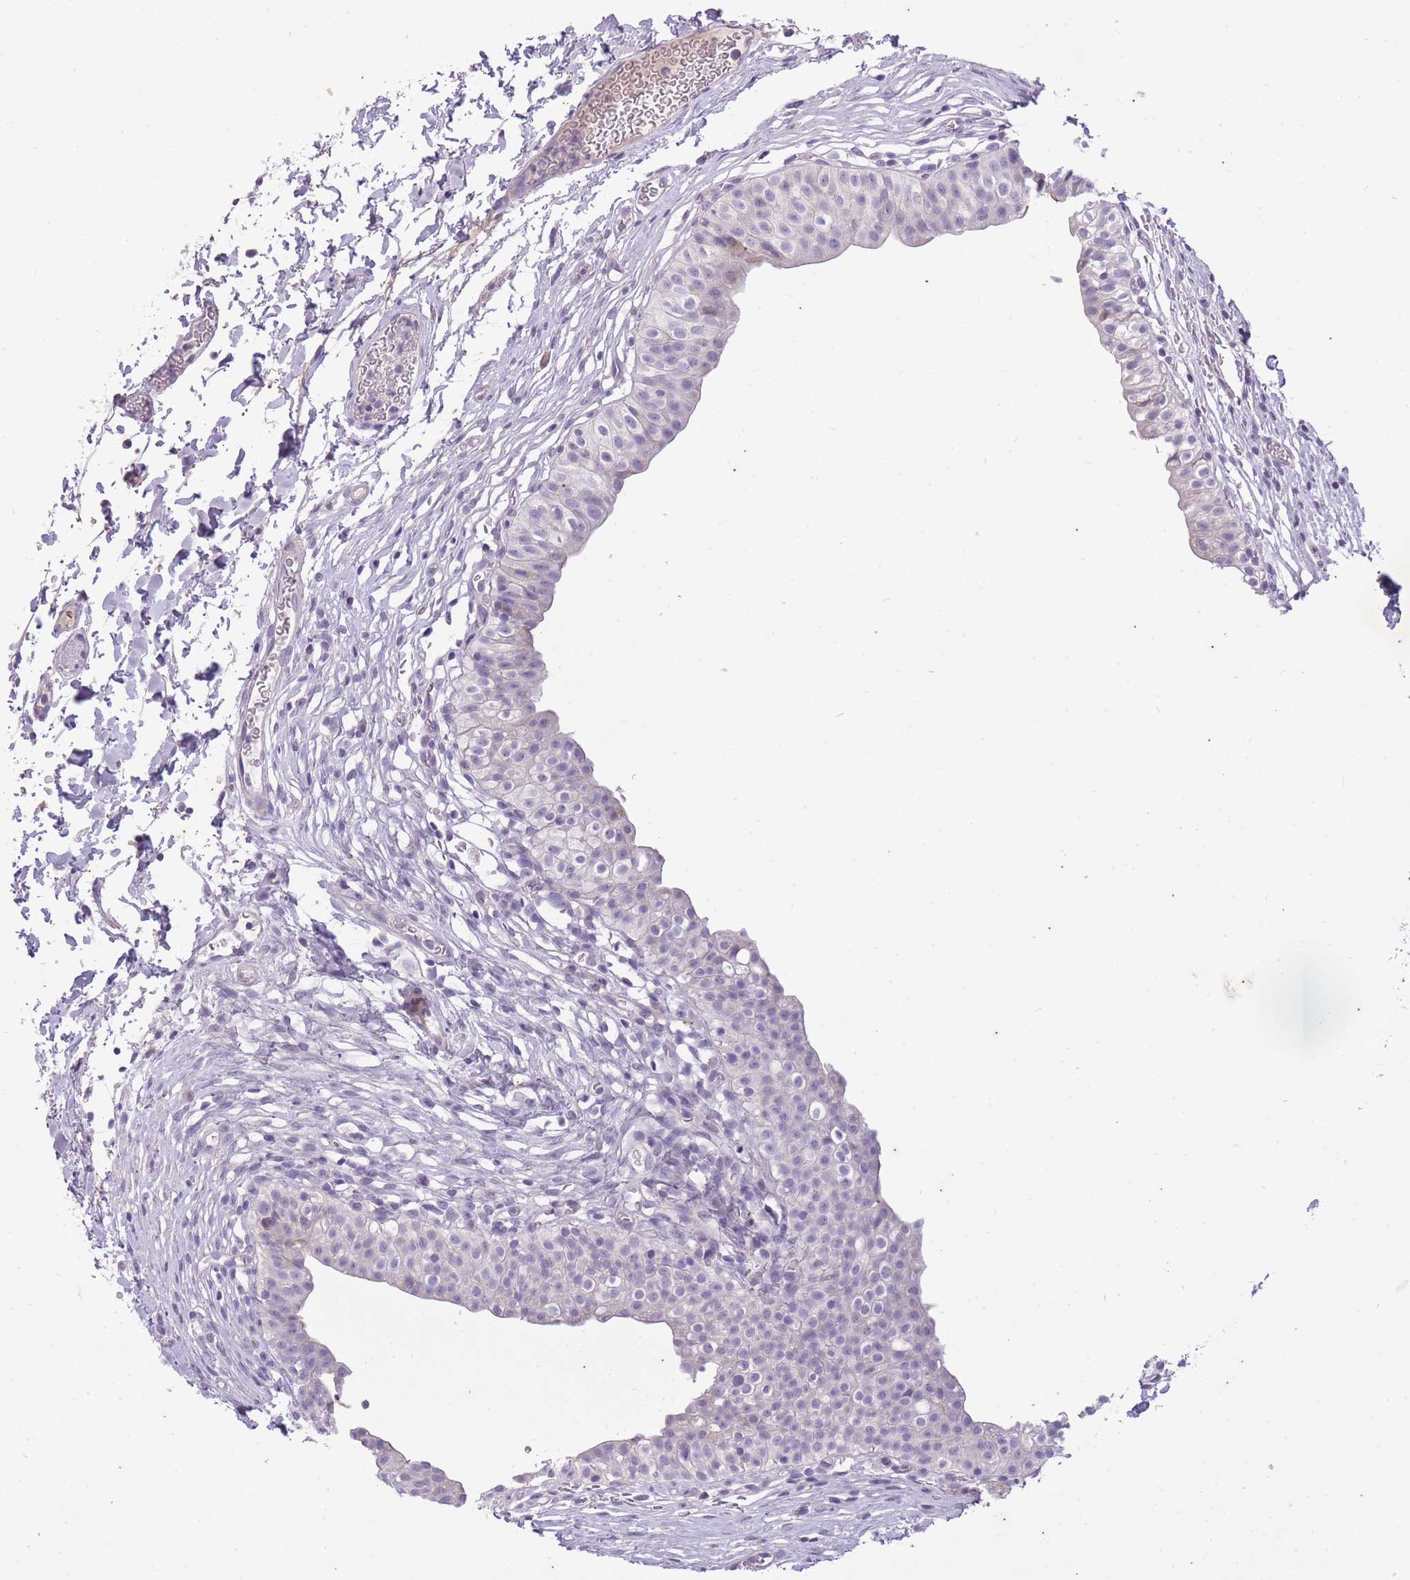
{"staining": {"intensity": "negative", "quantity": "none", "location": "none"}, "tissue": "urinary bladder", "cell_type": "Urothelial cells", "image_type": "normal", "snomed": [{"axis": "morphology", "description": "Normal tissue, NOS"}, {"axis": "topography", "description": "Urinary bladder"}, {"axis": "topography", "description": "Peripheral nerve tissue"}], "caption": "This is a photomicrograph of immunohistochemistry staining of normal urinary bladder, which shows no staining in urothelial cells.", "gene": "CNTNAP3B", "patient": {"sex": "male", "age": 55}}